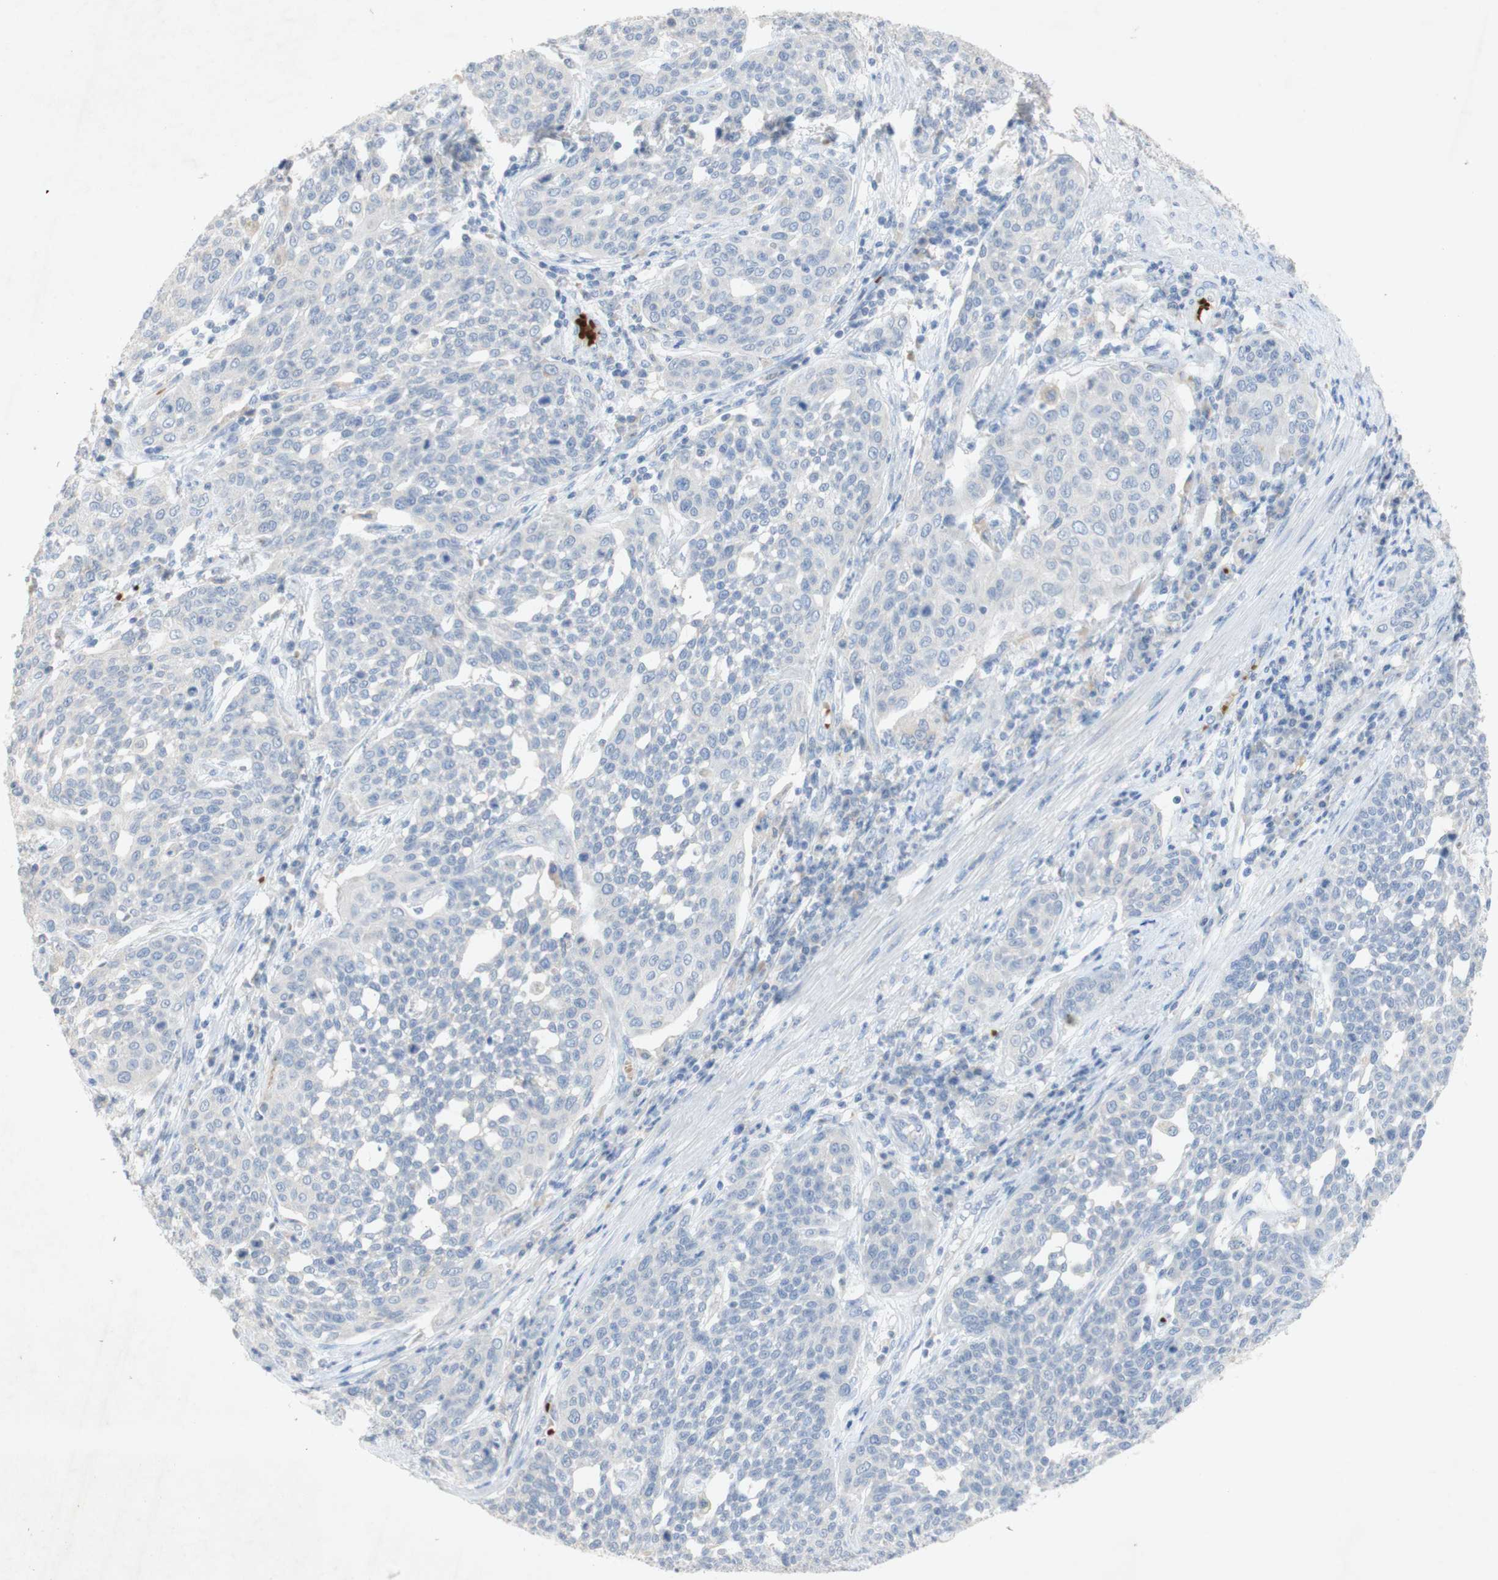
{"staining": {"intensity": "negative", "quantity": "none", "location": "none"}, "tissue": "cervical cancer", "cell_type": "Tumor cells", "image_type": "cancer", "snomed": [{"axis": "morphology", "description": "Squamous cell carcinoma, NOS"}, {"axis": "topography", "description": "Cervix"}], "caption": "High magnification brightfield microscopy of cervical cancer (squamous cell carcinoma) stained with DAB (brown) and counterstained with hematoxylin (blue): tumor cells show no significant staining. Nuclei are stained in blue.", "gene": "EPO", "patient": {"sex": "female", "age": 34}}